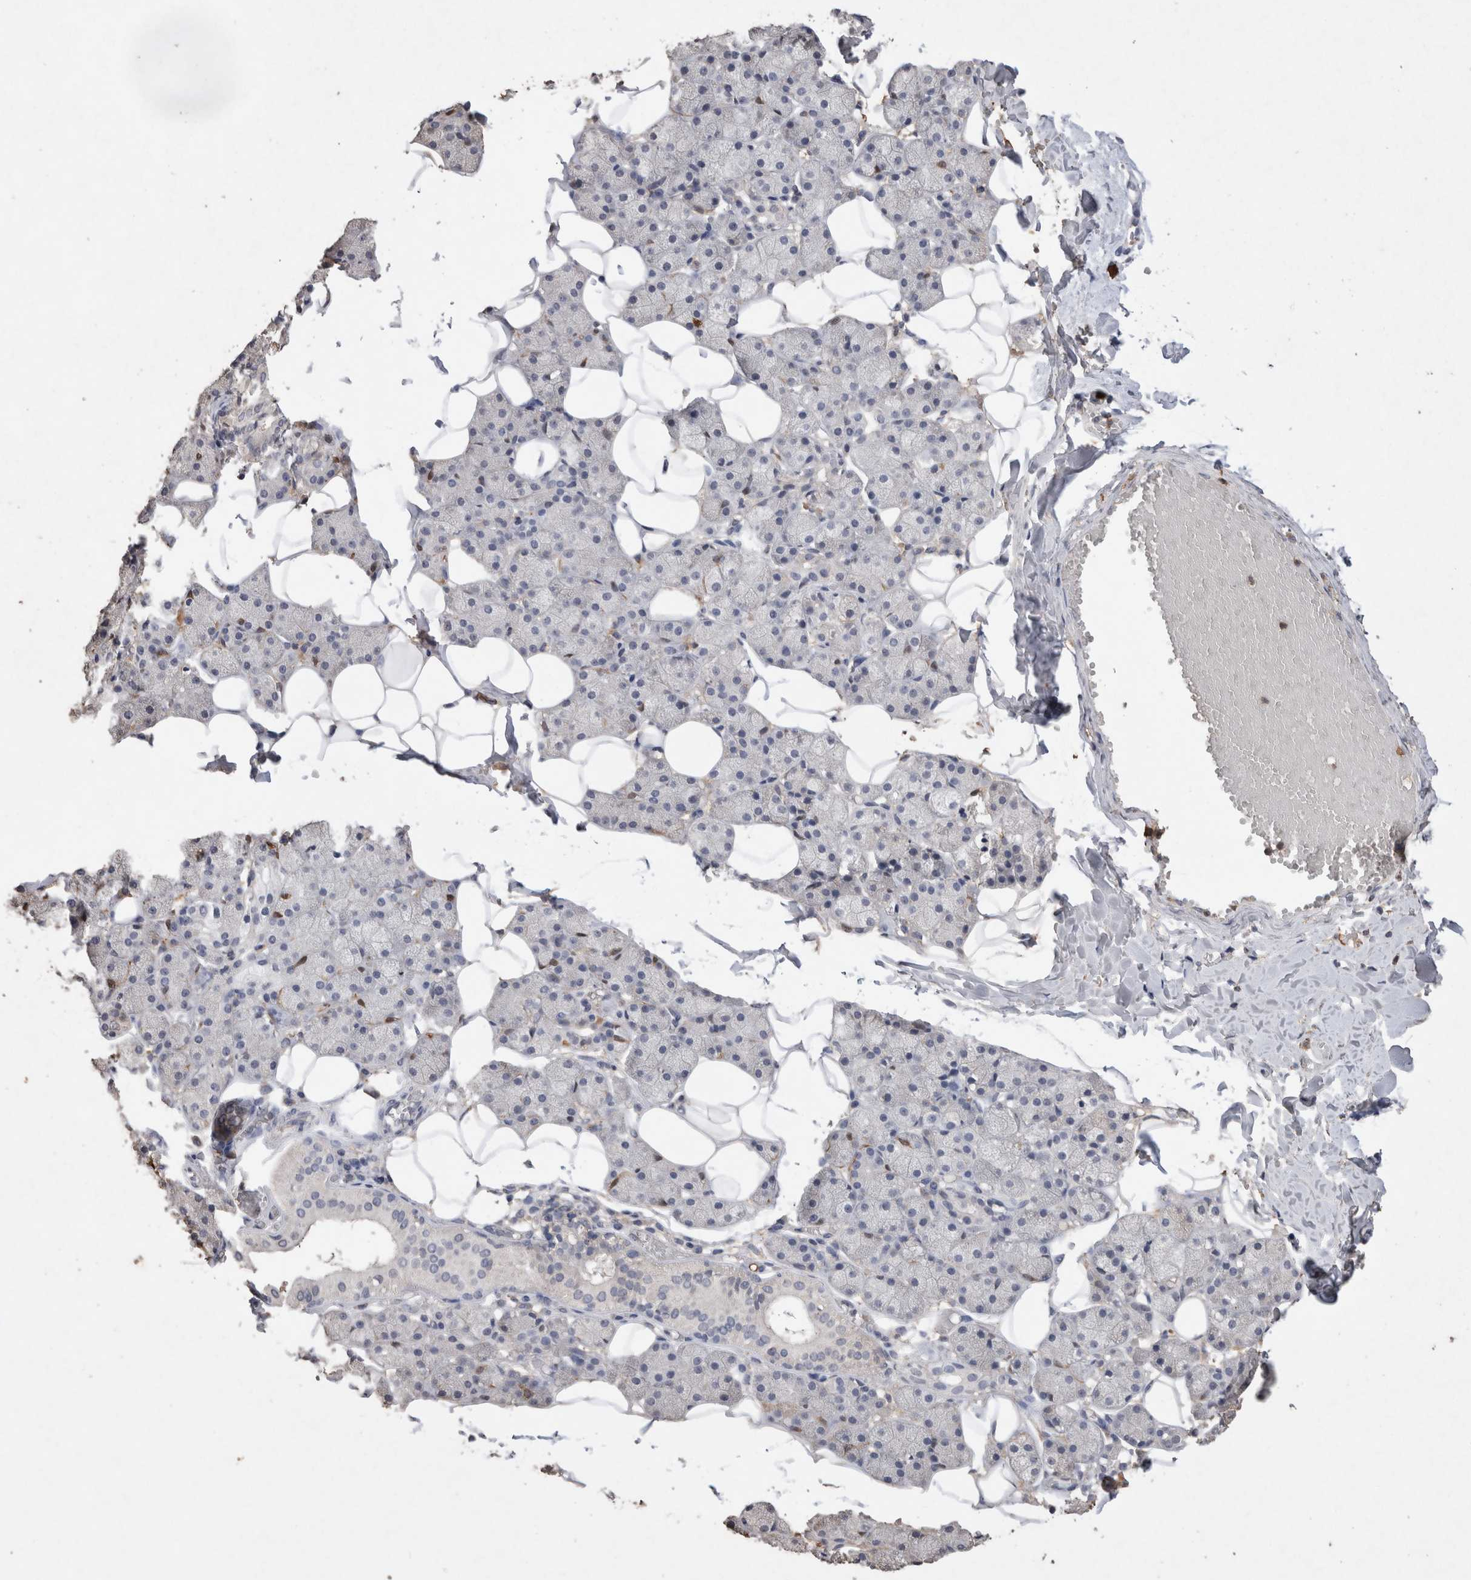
{"staining": {"intensity": "negative", "quantity": "none", "location": "none"}, "tissue": "salivary gland", "cell_type": "Glandular cells", "image_type": "normal", "snomed": [{"axis": "morphology", "description": "Normal tissue, NOS"}, {"axis": "topography", "description": "Salivary gland"}], "caption": "This is an immunohistochemistry micrograph of unremarkable human salivary gland. There is no expression in glandular cells.", "gene": "FABP7", "patient": {"sex": "female", "age": 33}}